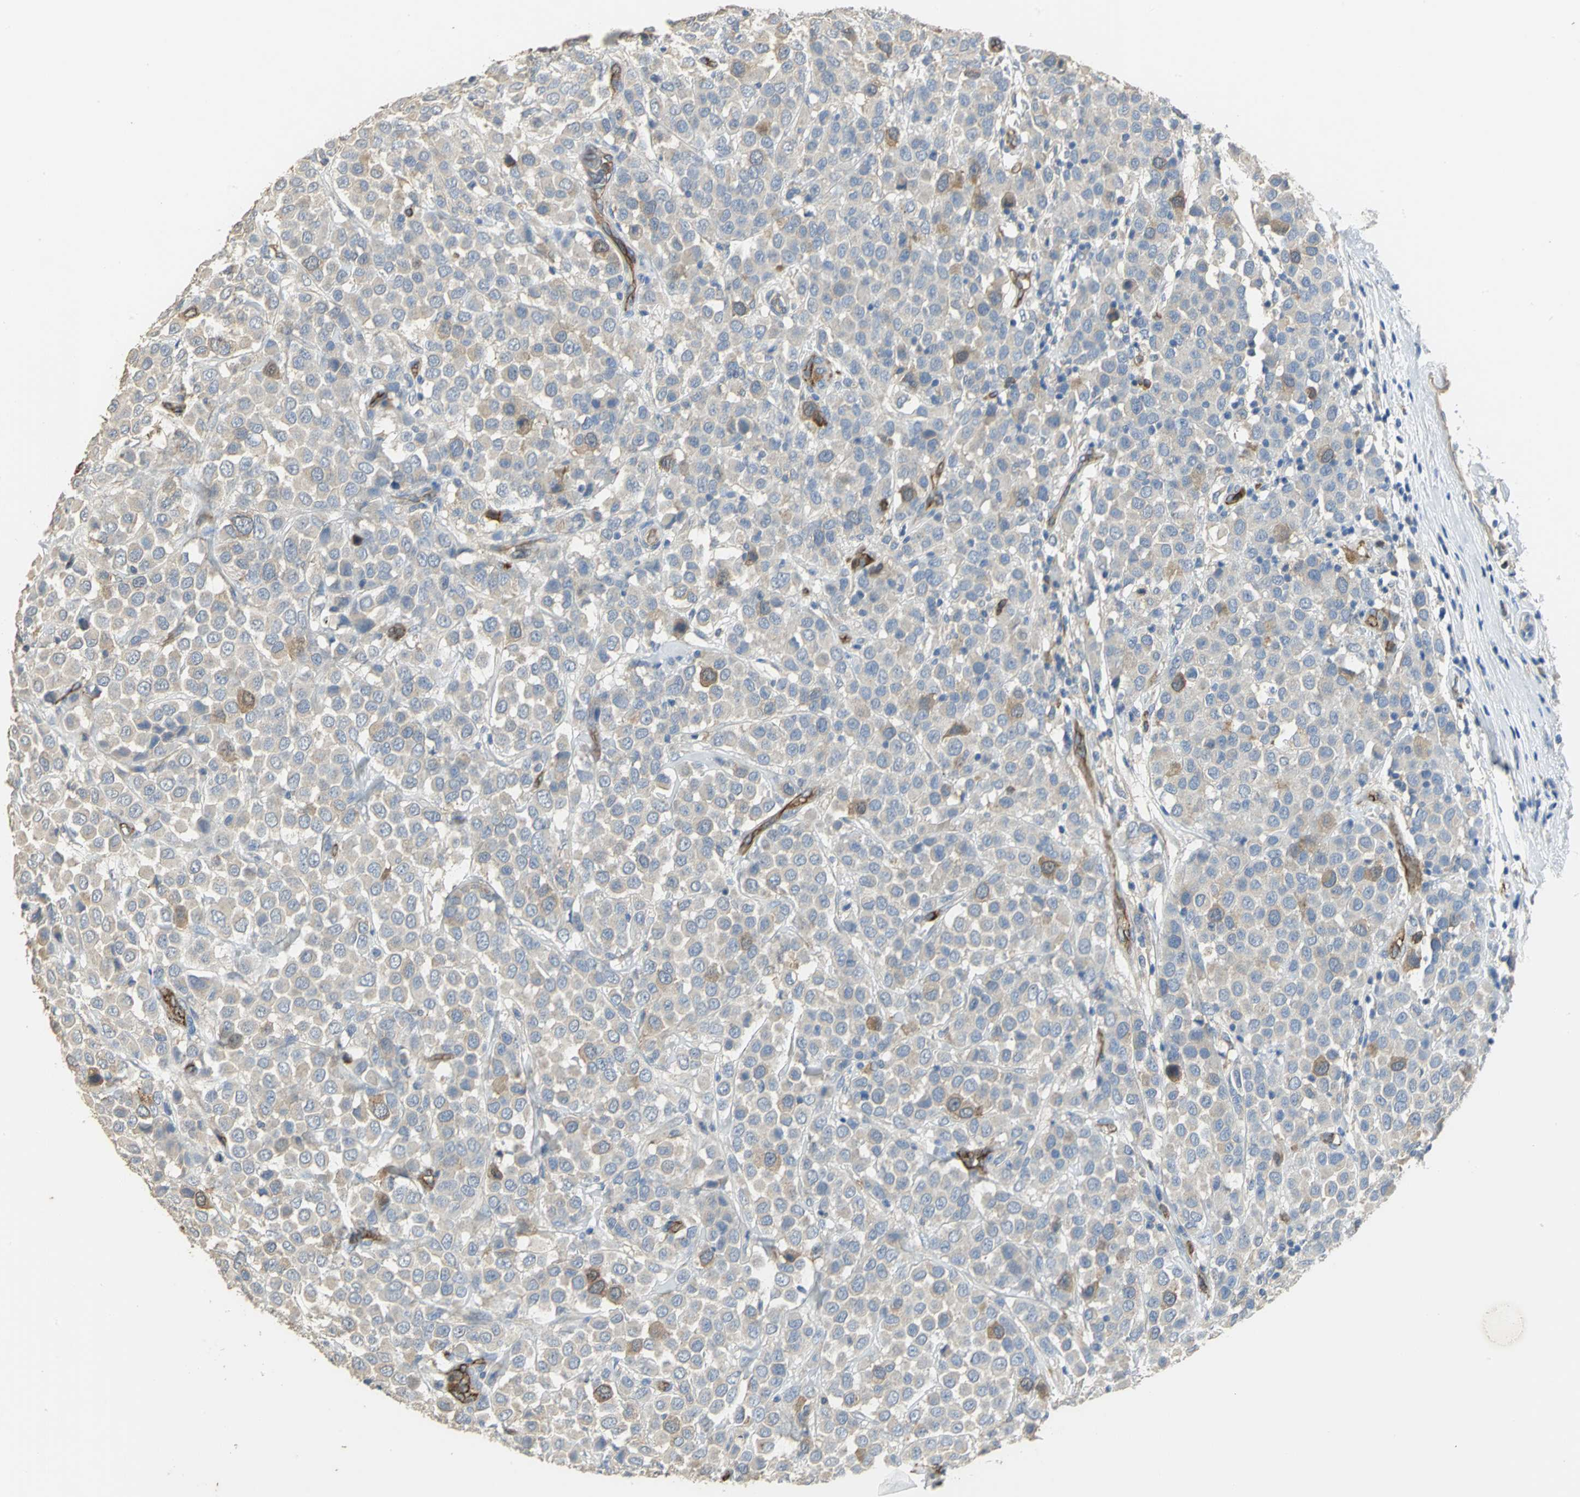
{"staining": {"intensity": "moderate", "quantity": "<25%", "location": "cytoplasmic/membranous"}, "tissue": "breast cancer", "cell_type": "Tumor cells", "image_type": "cancer", "snomed": [{"axis": "morphology", "description": "Duct carcinoma"}, {"axis": "topography", "description": "Breast"}], "caption": "This is a histology image of immunohistochemistry (IHC) staining of breast intraductal carcinoma, which shows moderate expression in the cytoplasmic/membranous of tumor cells.", "gene": "DLGAP5", "patient": {"sex": "female", "age": 61}}